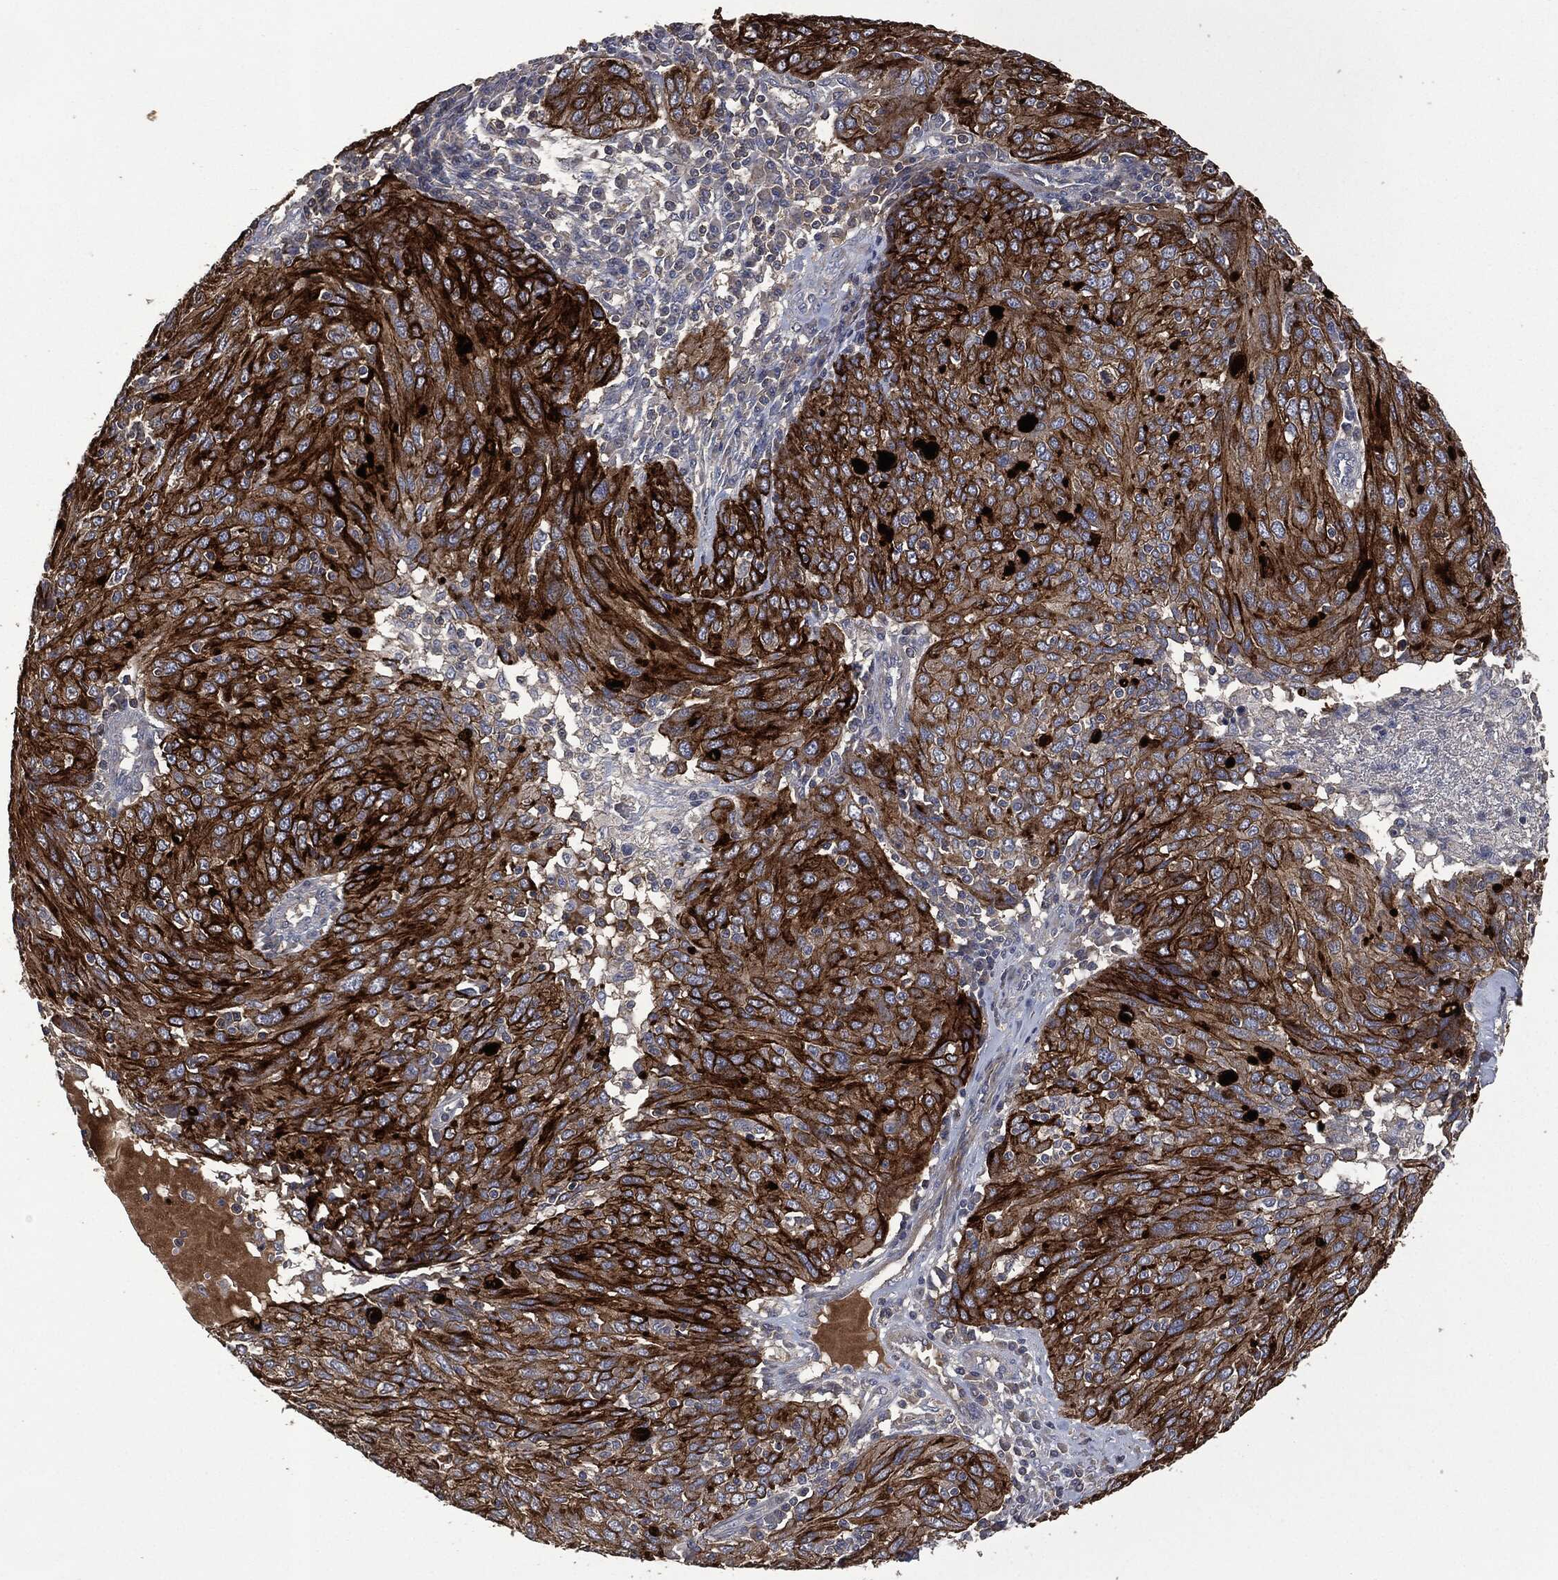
{"staining": {"intensity": "strong", "quantity": "25%-75%", "location": "cytoplasmic/membranous"}, "tissue": "ovarian cancer", "cell_type": "Tumor cells", "image_type": "cancer", "snomed": [{"axis": "morphology", "description": "Carcinoma, endometroid"}, {"axis": "topography", "description": "Ovary"}], "caption": "Tumor cells display high levels of strong cytoplasmic/membranous staining in about 25%-75% of cells in ovarian endometroid carcinoma.", "gene": "MSLN", "patient": {"sex": "female", "age": 50}}